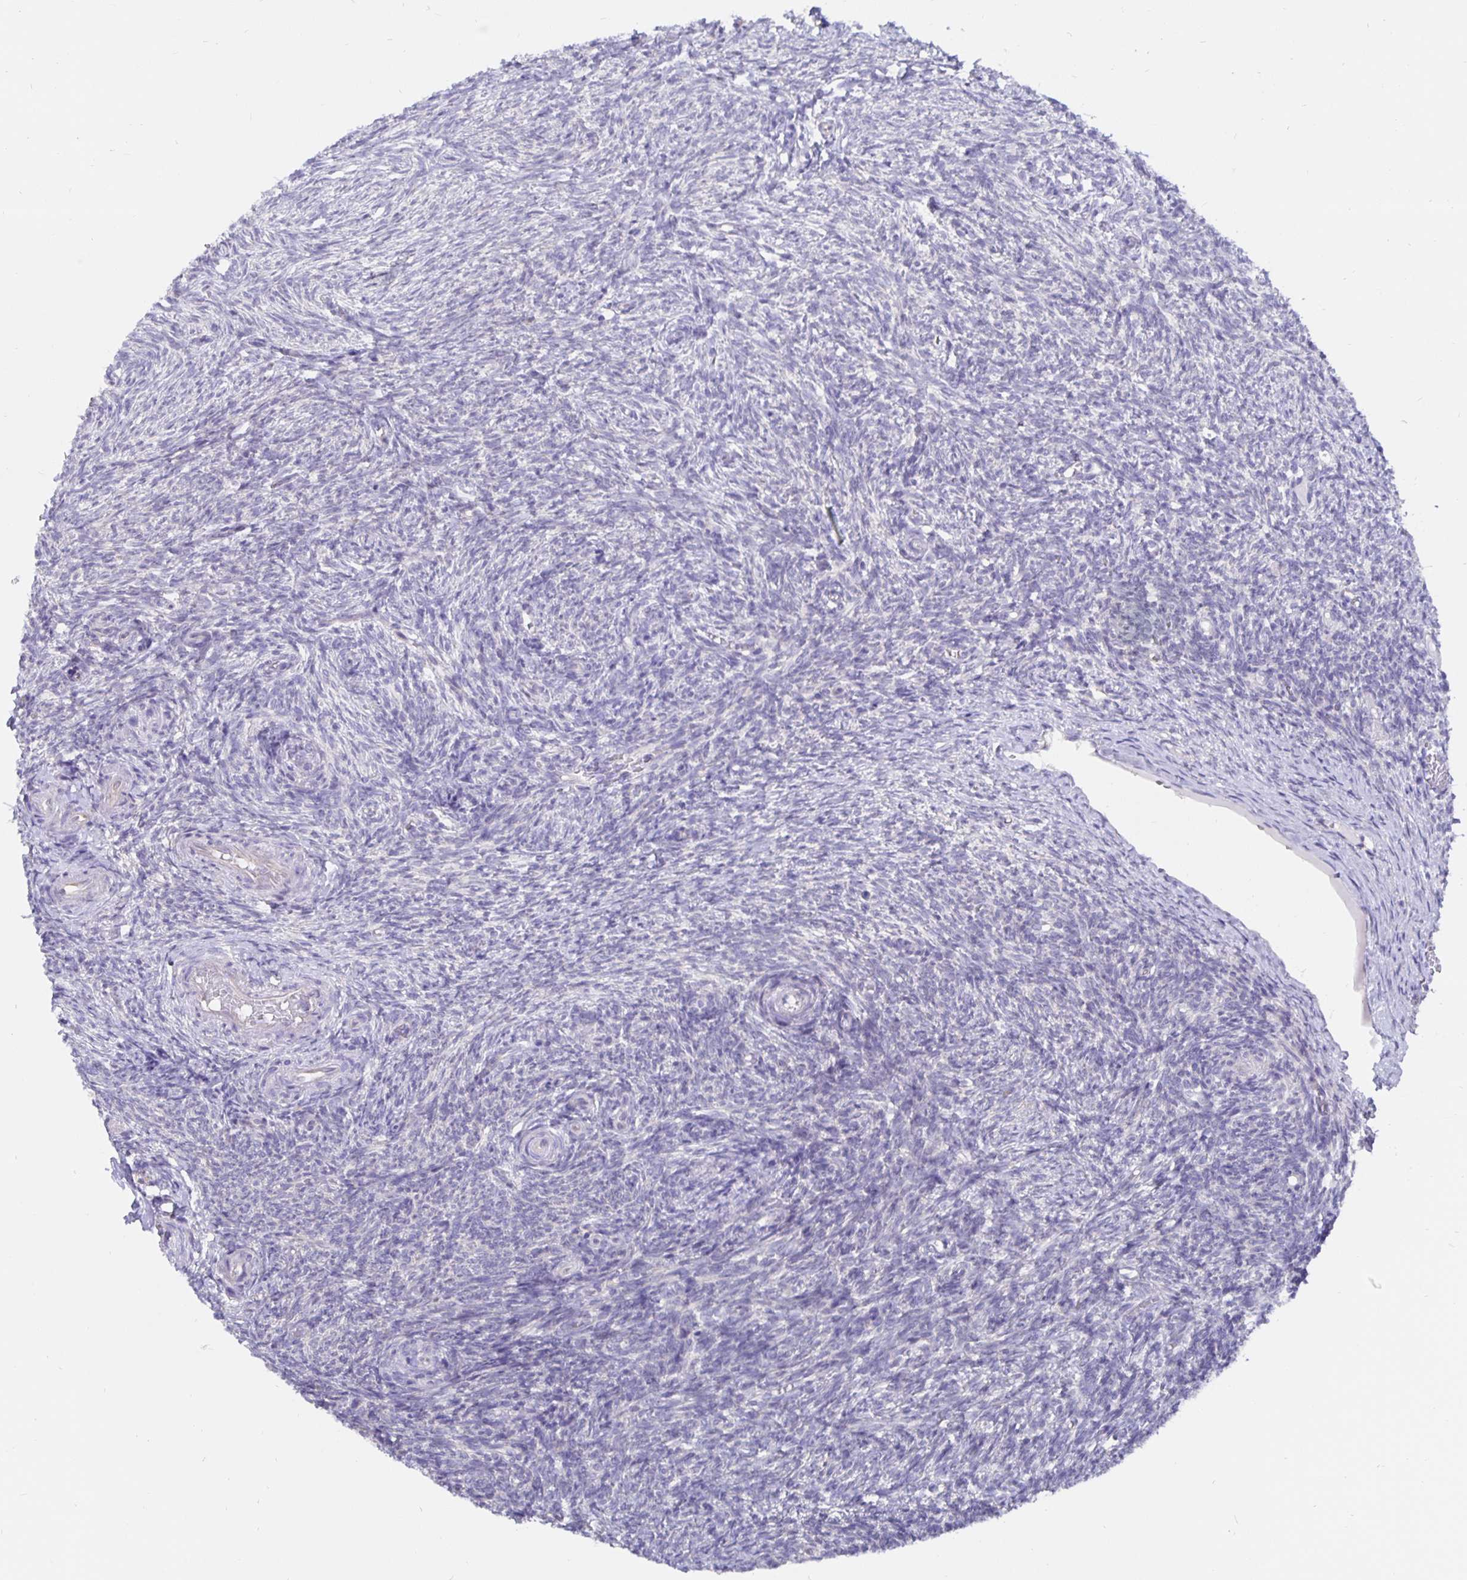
{"staining": {"intensity": "negative", "quantity": "none", "location": "none"}, "tissue": "ovary", "cell_type": "Ovarian stroma cells", "image_type": "normal", "snomed": [{"axis": "morphology", "description": "Normal tissue, NOS"}, {"axis": "topography", "description": "Ovary"}], "caption": "Ovary stained for a protein using immunohistochemistry demonstrates no expression ovarian stroma cells.", "gene": "DNAI2", "patient": {"sex": "female", "age": 39}}